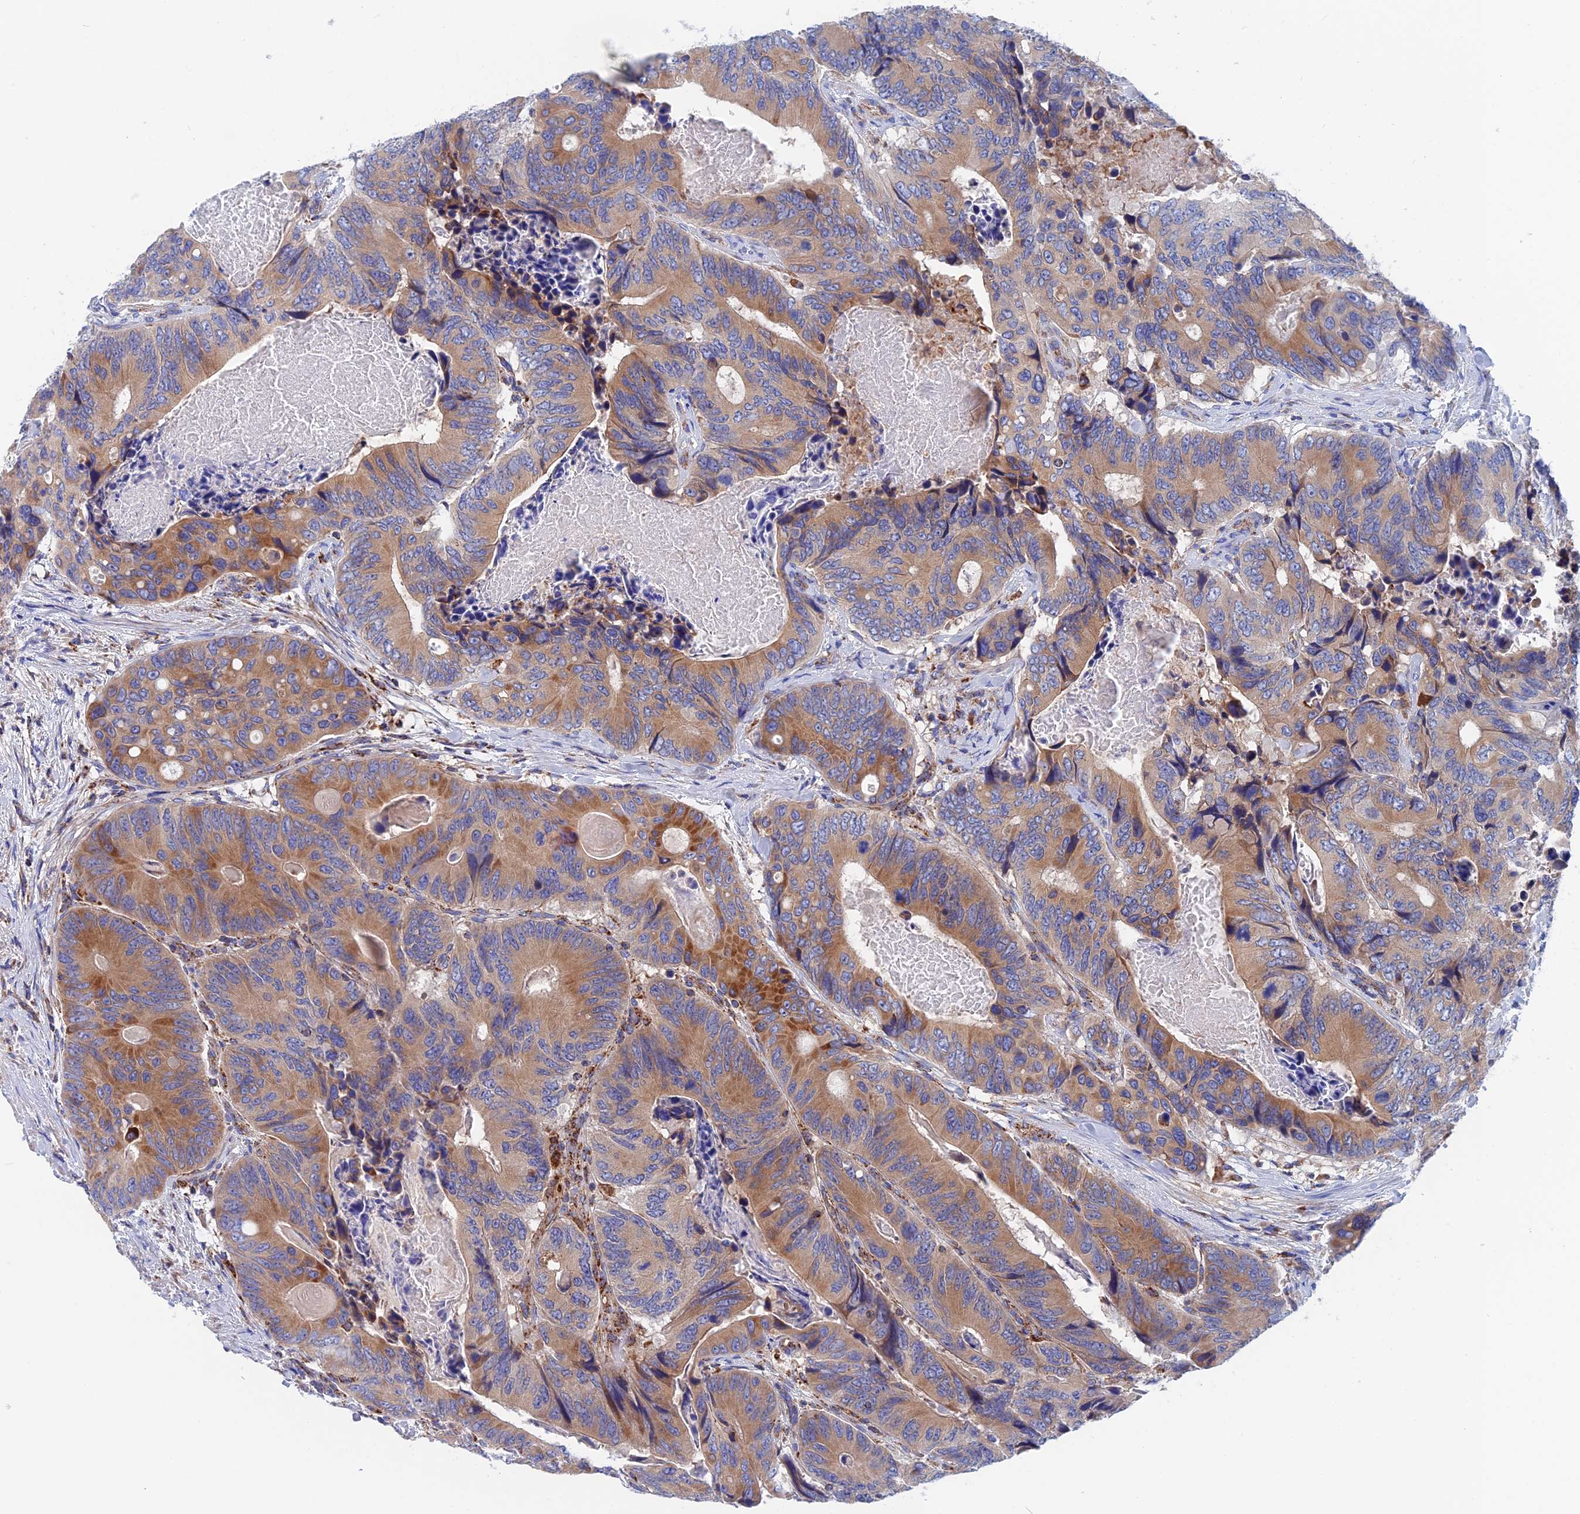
{"staining": {"intensity": "moderate", "quantity": ">75%", "location": "cytoplasmic/membranous"}, "tissue": "colorectal cancer", "cell_type": "Tumor cells", "image_type": "cancer", "snomed": [{"axis": "morphology", "description": "Adenocarcinoma, NOS"}, {"axis": "topography", "description": "Colon"}], "caption": "Immunohistochemical staining of colorectal cancer (adenocarcinoma) demonstrates medium levels of moderate cytoplasmic/membranous protein staining in approximately >75% of tumor cells. Nuclei are stained in blue.", "gene": "WDR83", "patient": {"sex": "male", "age": 84}}